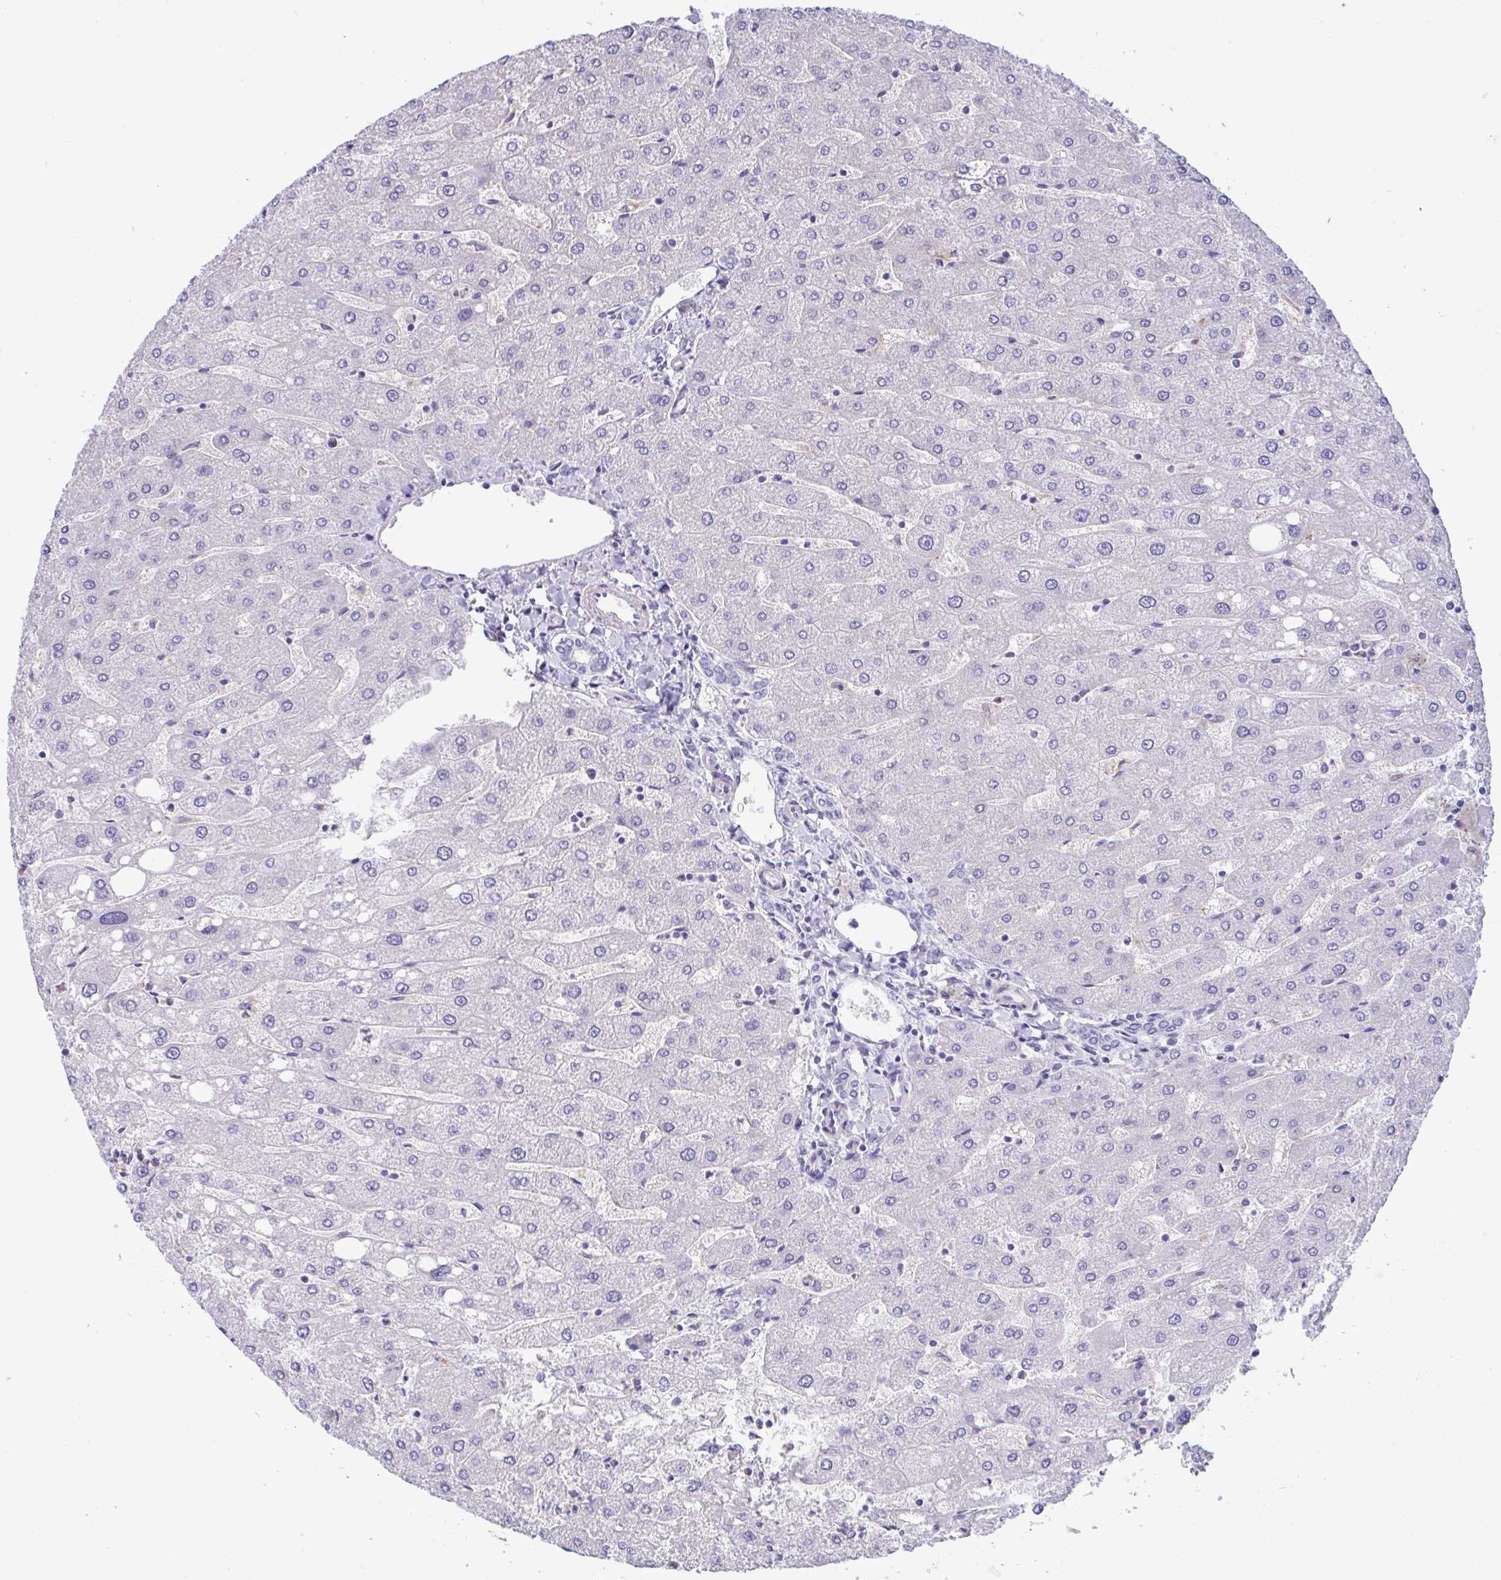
{"staining": {"intensity": "negative", "quantity": "none", "location": "none"}, "tissue": "liver", "cell_type": "Cholangiocytes", "image_type": "normal", "snomed": [{"axis": "morphology", "description": "Normal tissue, NOS"}, {"axis": "topography", "description": "Liver"}], "caption": "DAB immunohistochemical staining of benign liver exhibits no significant expression in cholangiocytes.", "gene": "OXLD1", "patient": {"sex": "male", "age": 67}}